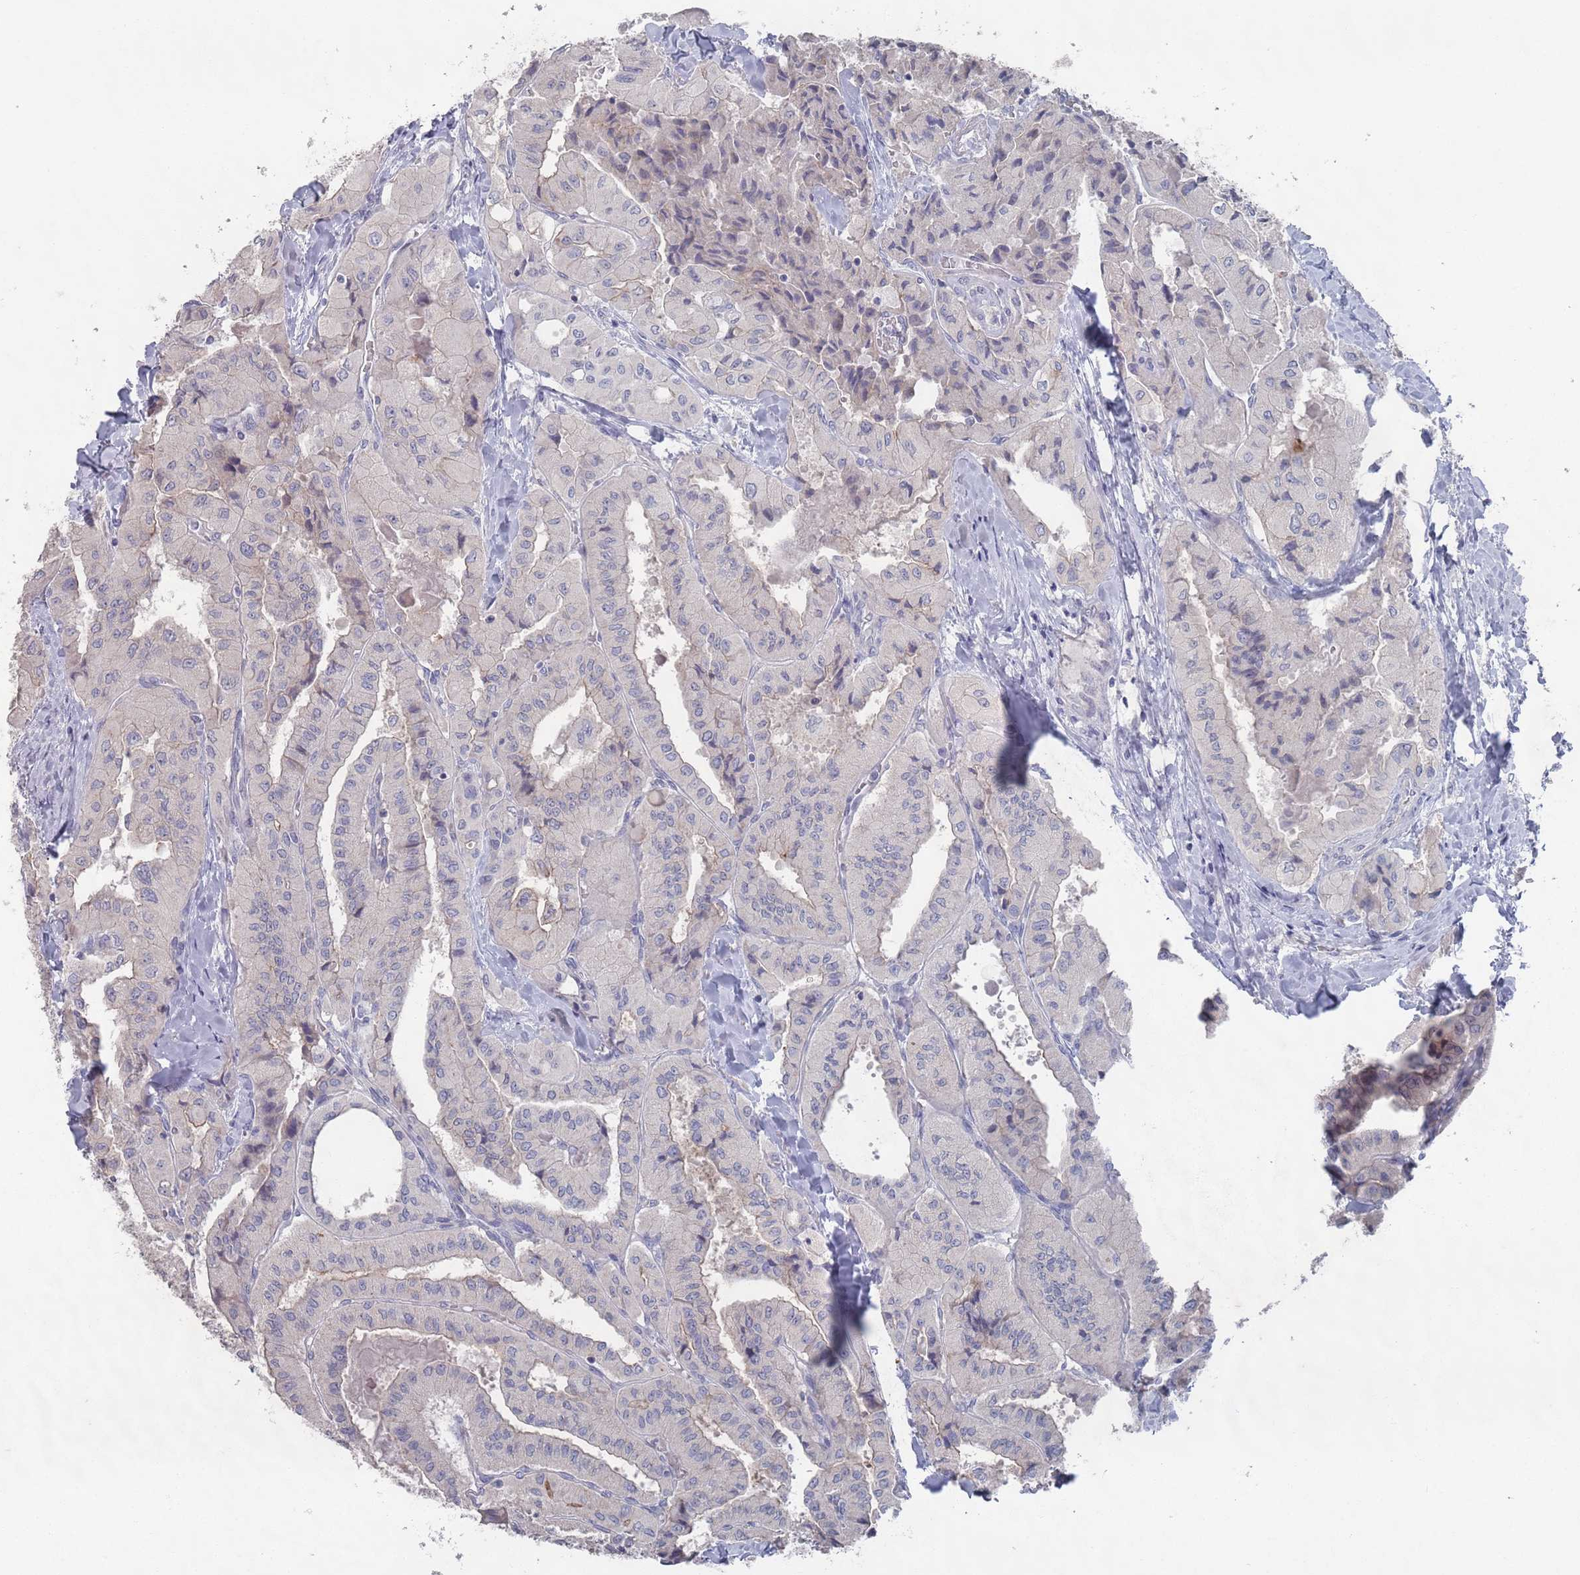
{"staining": {"intensity": "negative", "quantity": "none", "location": "none"}, "tissue": "thyroid cancer", "cell_type": "Tumor cells", "image_type": "cancer", "snomed": [{"axis": "morphology", "description": "Normal tissue, NOS"}, {"axis": "morphology", "description": "Papillary adenocarcinoma, NOS"}, {"axis": "topography", "description": "Thyroid gland"}], "caption": "High power microscopy micrograph of an immunohistochemistry (IHC) photomicrograph of thyroid cancer (papillary adenocarcinoma), revealing no significant expression in tumor cells.", "gene": "PROM2", "patient": {"sex": "female", "age": 59}}